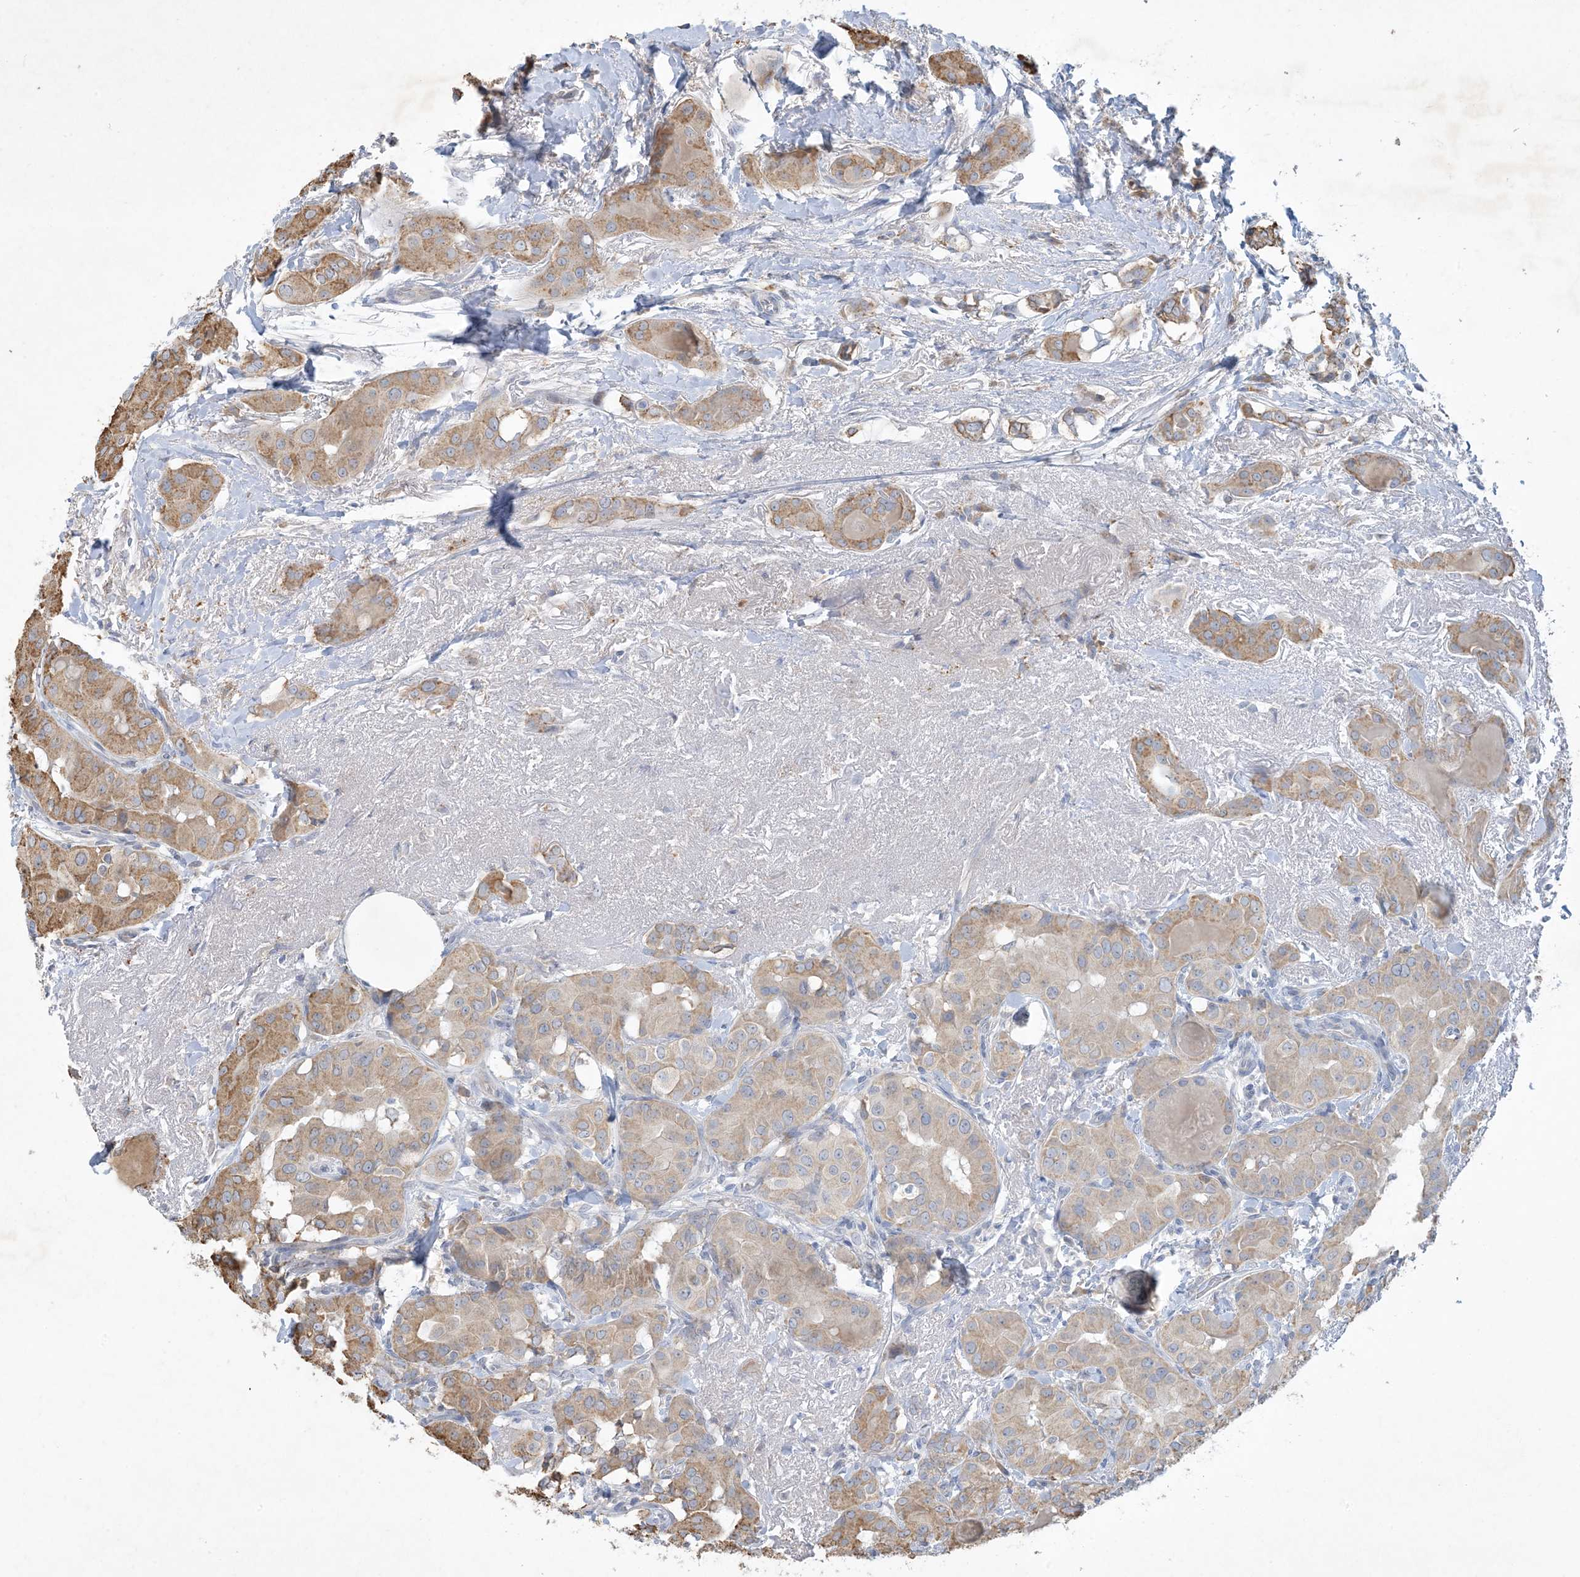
{"staining": {"intensity": "moderate", "quantity": "25%-75%", "location": "cytoplasmic/membranous"}, "tissue": "thyroid cancer", "cell_type": "Tumor cells", "image_type": "cancer", "snomed": [{"axis": "morphology", "description": "Papillary adenocarcinoma, NOS"}, {"axis": "topography", "description": "Thyroid gland"}], "caption": "Immunohistochemistry (IHC) photomicrograph of neoplastic tissue: thyroid papillary adenocarcinoma stained using IHC displays medium levels of moderate protein expression localized specifically in the cytoplasmic/membranous of tumor cells, appearing as a cytoplasmic/membranous brown color.", "gene": "MRPS18A", "patient": {"sex": "male", "age": 33}}